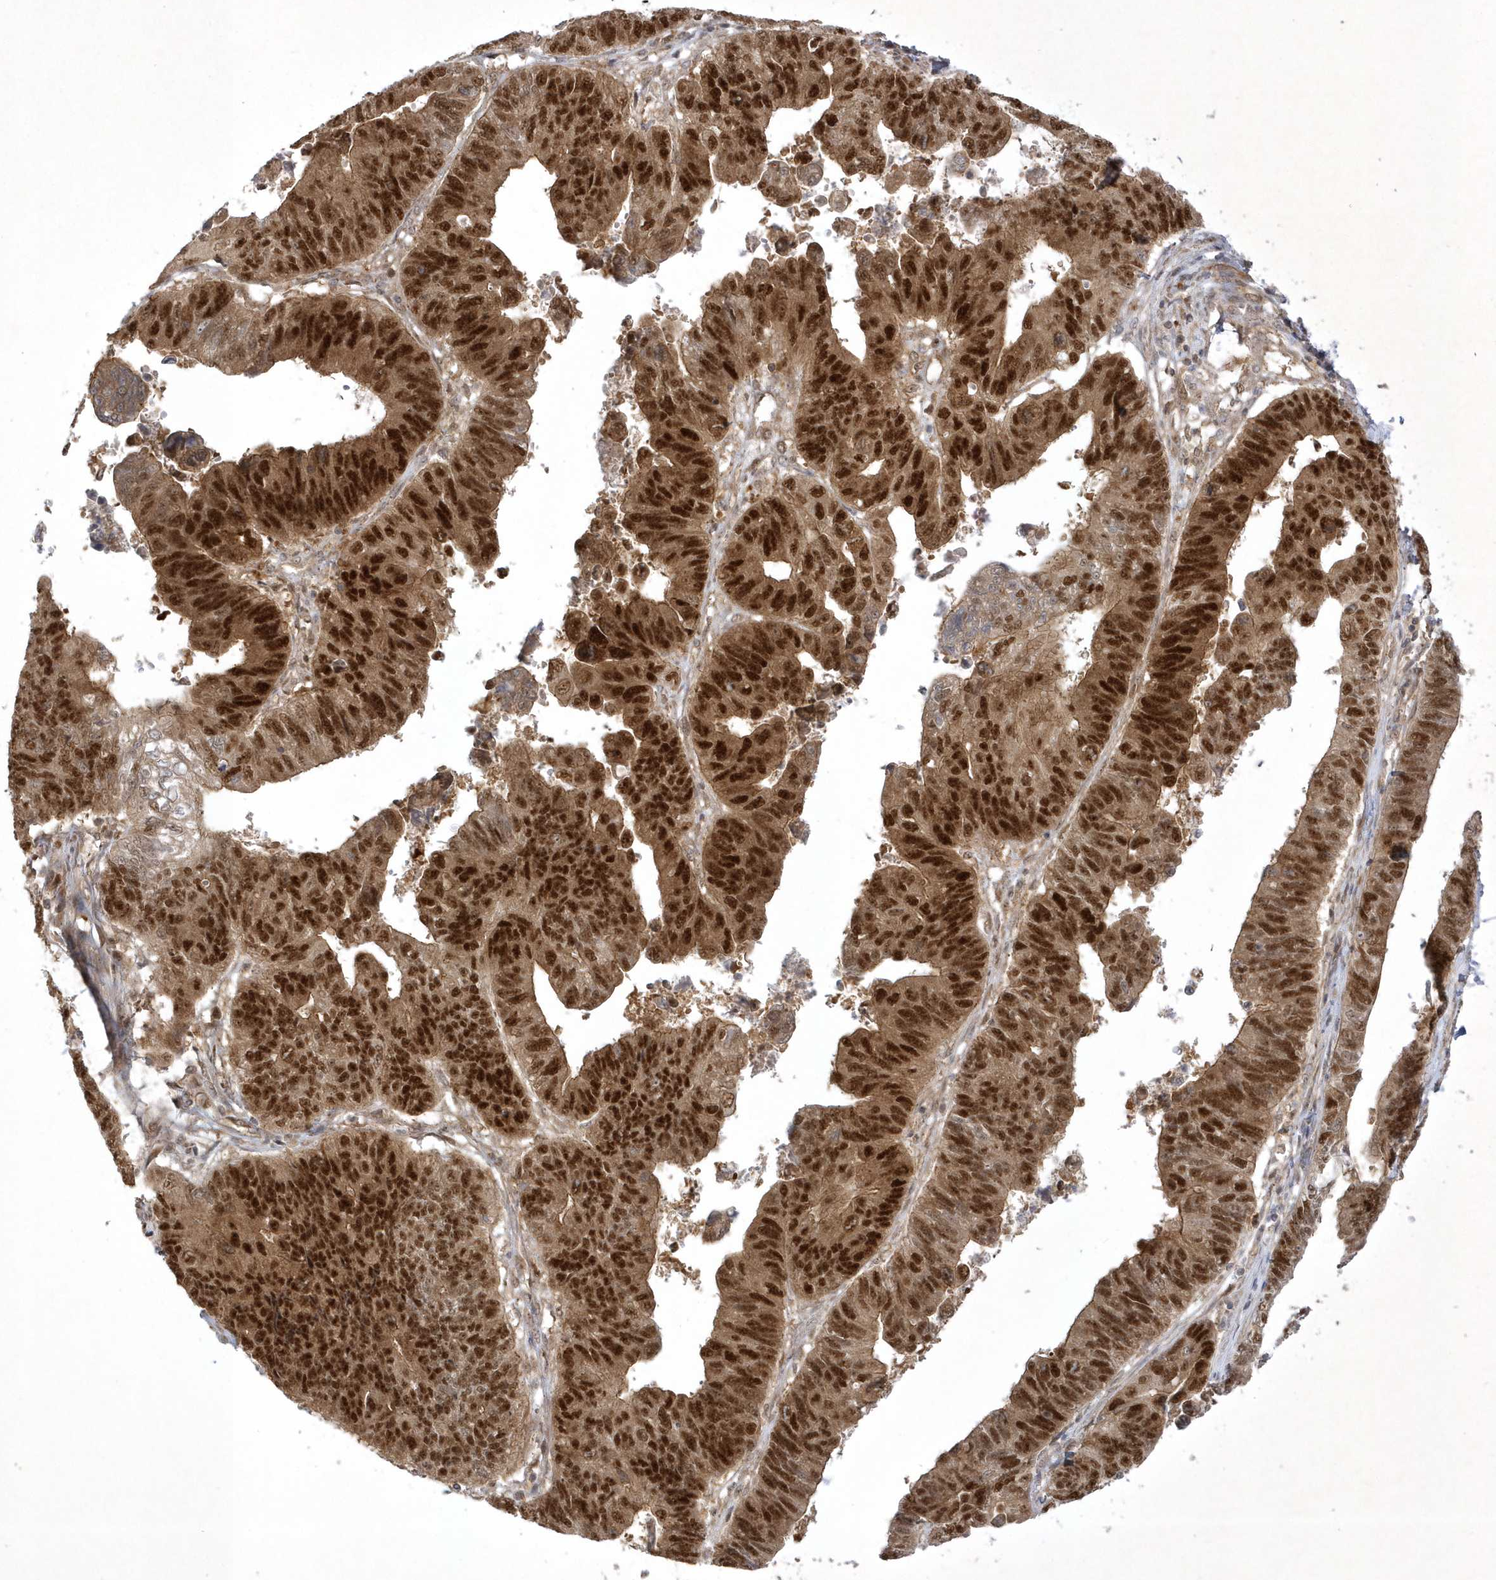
{"staining": {"intensity": "strong", "quantity": ">75%", "location": "cytoplasmic/membranous,nuclear"}, "tissue": "stomach cancer", "cell_type": "Tumor cells", "image_type": "cancer", "snomed": [{"axis": "morphology", "description": "Adenocarcinoma, NOS"}, {"axis": "topography", "description": "Stomach"}], "caption": "Human stomach cancer (adenocarcinoma) stained for a protein (brown) reveals strong cytoplasmic/membranous and nuclear positive expression in about >75% of tumor cells.", "gene": "NAF1", "patient": {"sex": "male", "age": 59}}